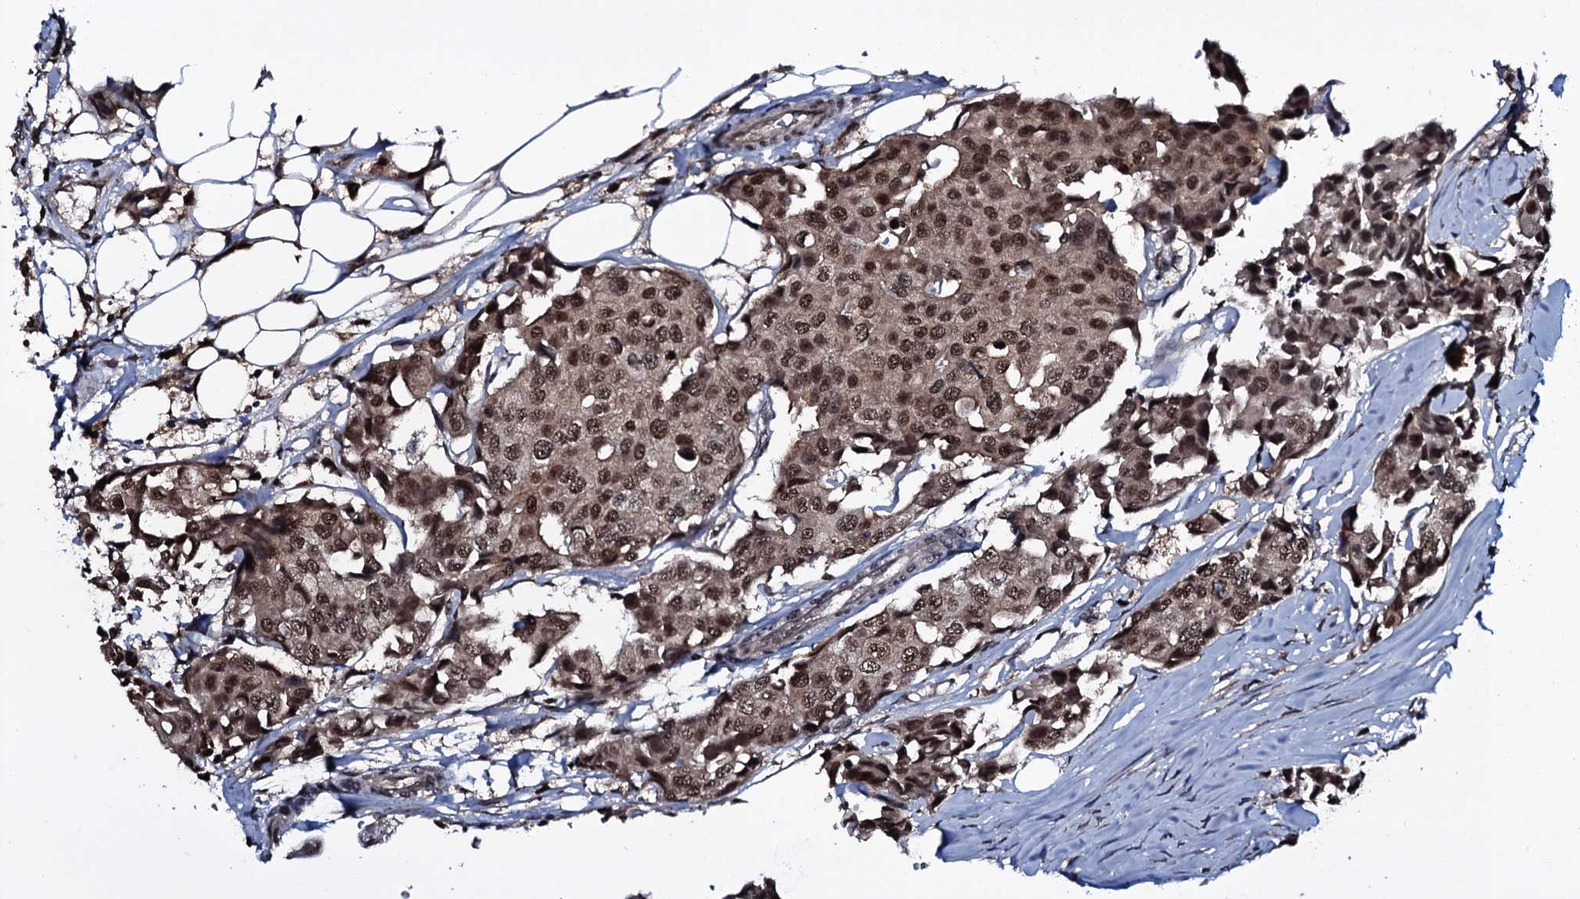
{"staining": {"intensity": "moderate", "quantity": ">75%", "location": "nuclear"}, "tissue": "breast cancer", "cell_type": "Tumor cells", "image_type": "cancer", "snomed": [{"axis": "morphology", "description": "Duct carcinoma"}, {"axis": "topography", "description": "Breast"}], "caption": "Breast invasive ductal carcinoma stained with a protein marker reveals moderate staining in tumor cells.", "gene": "HDDC3", "patient": {"sex": "female", "age": 80}}